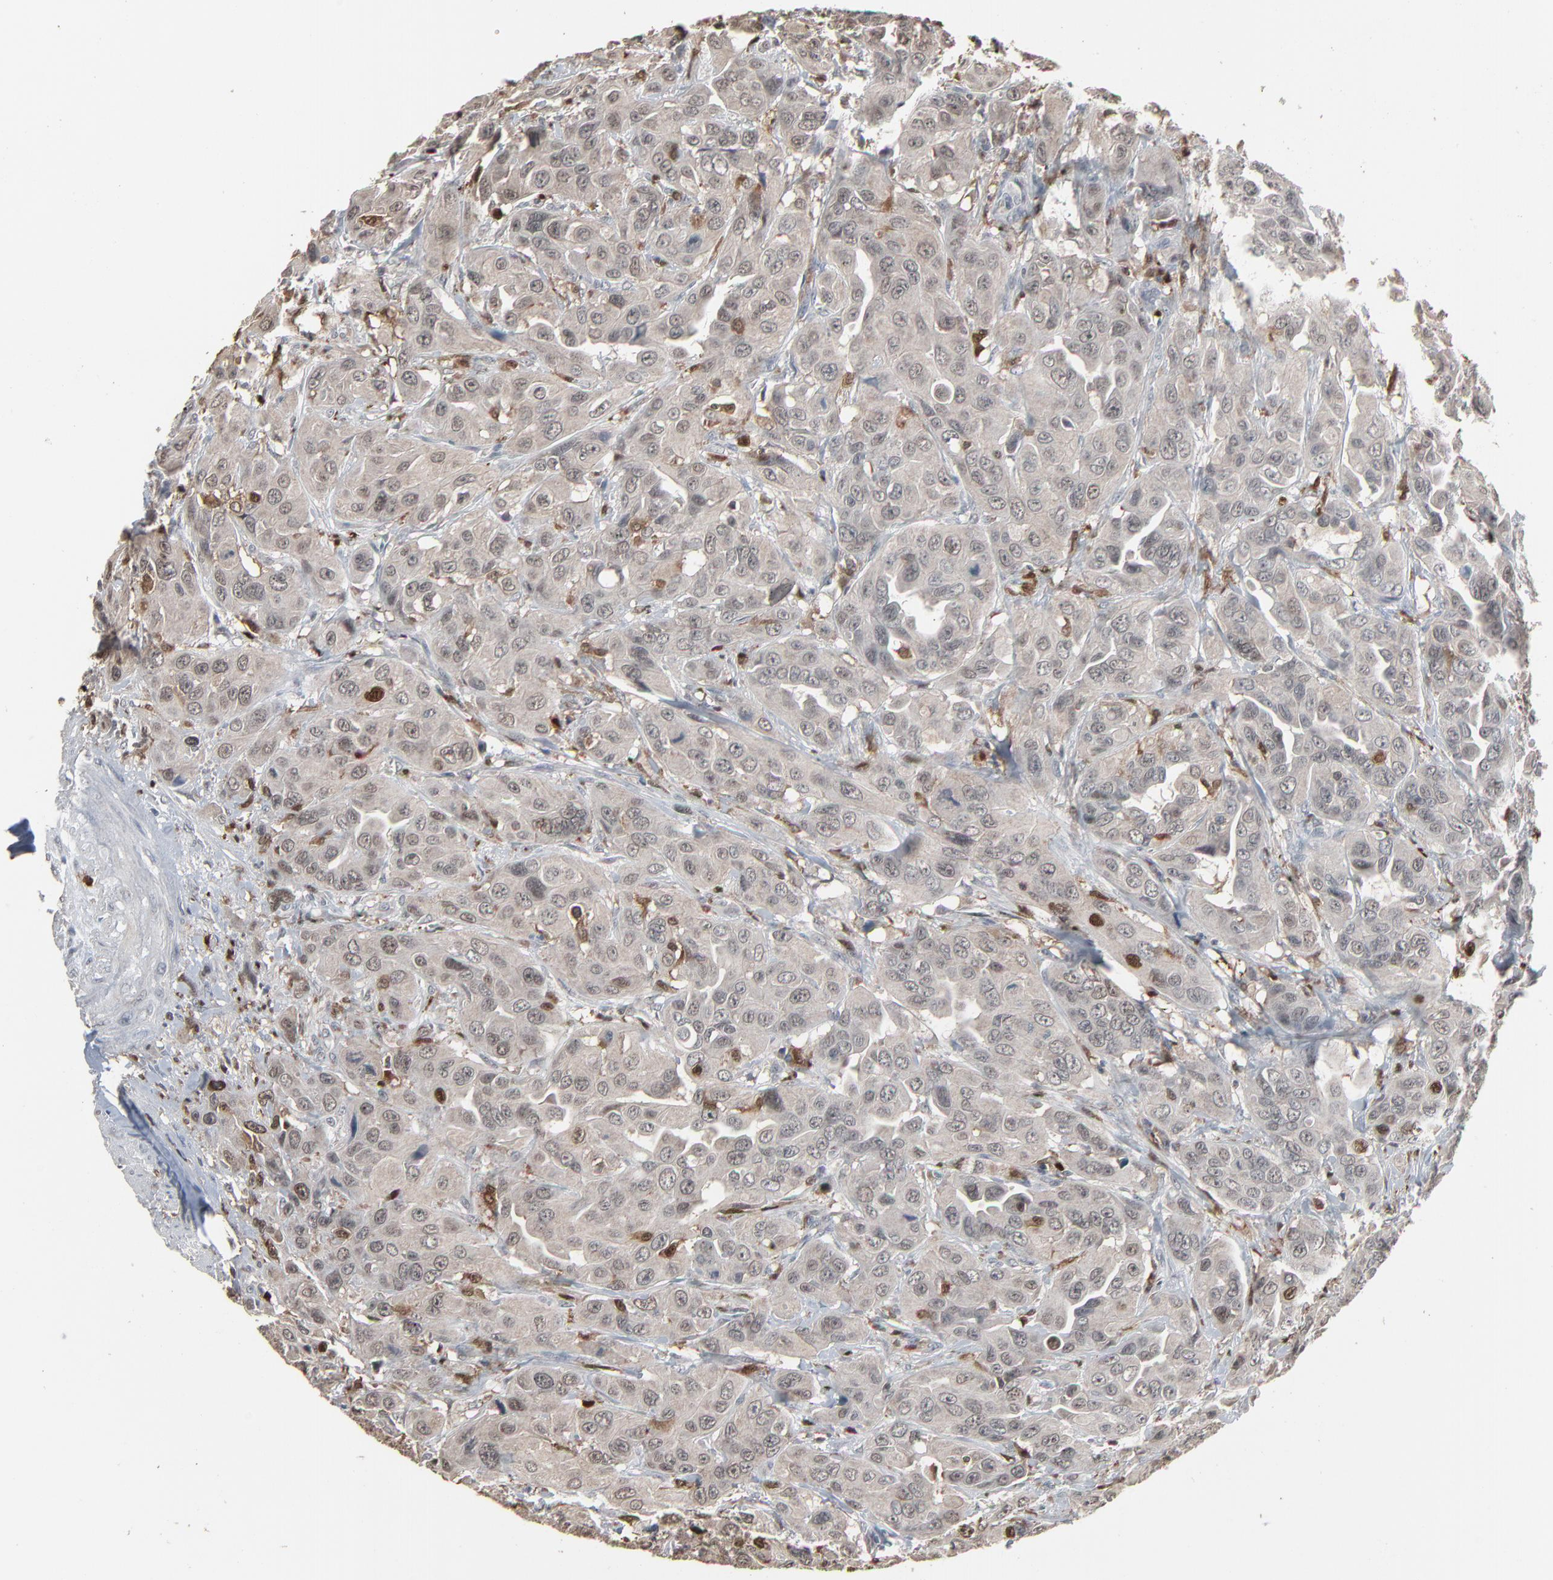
{"staining": {"intensity": "moderate", "quantity": ">75%", "location": "cytoplasmic/membranous,nuclear"}, "tissue": "urothelial cancer", "cell_type": "Tumor cells", "image_type": "cancer", "snomed": [{"axis": "morphology", "description": "Urothelial carcinoma, High grade"}, {"axis": "topography", "description": "Urinary bladder"}], "caption": "Protein expression by immunohistochemistry displays moderate cytoplasmic/membranous and nuclear staining in about >75% of tumor cells in urothelial cancer. Using DAB (3,3'-diaminobenzidine) (brown) and hematoxylin (blue) stains, captured at high magnification using brightfield microscopy.", "gene": "DOCK8", "patient": {"sex": "male", "age": 73}}